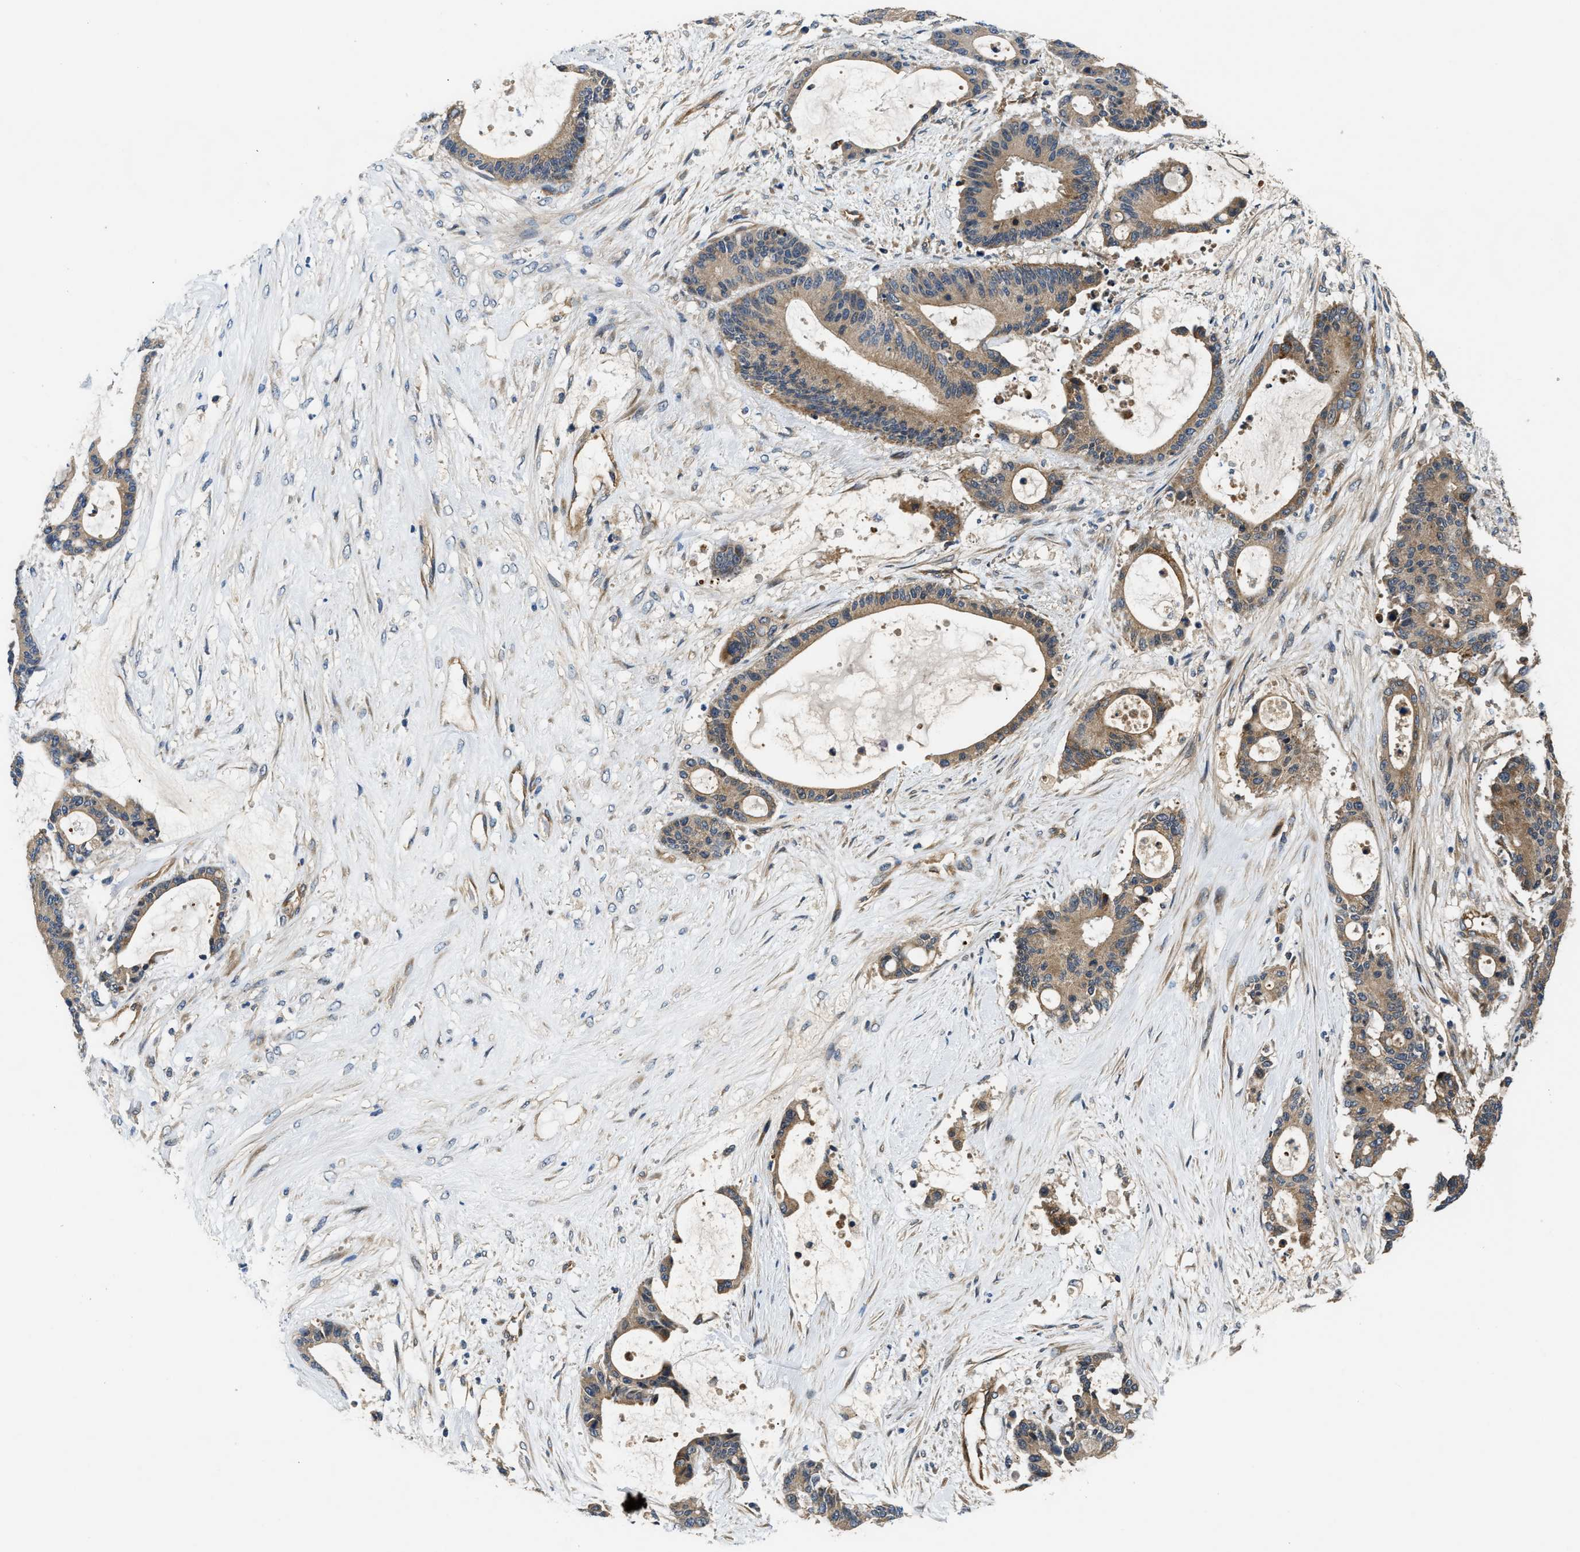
{"staining": {"intensity": "weak", "quantity": ">75%", "location": "cytoplasmic/membranous"}, "tissue": "liver cancer", "cell_type": "Tumor cells", "image_type": "cancer", "snomed": [{"axis": "morphology", "description": "Cholangiocarcinoma"}, {"axis": "topography", "description": "Liver"}], "caption": "This photomicrograph demonstrates liver cancer stained with immunohistochemistry (IHC) to label a protein in brown. The cytoplasmic/membranous of tumor cells show weak positivity for the protein. Nuclei are counter-stained blue.", "gene": "PNPLA8", "patient": {"sex": "female", "age": 73}}